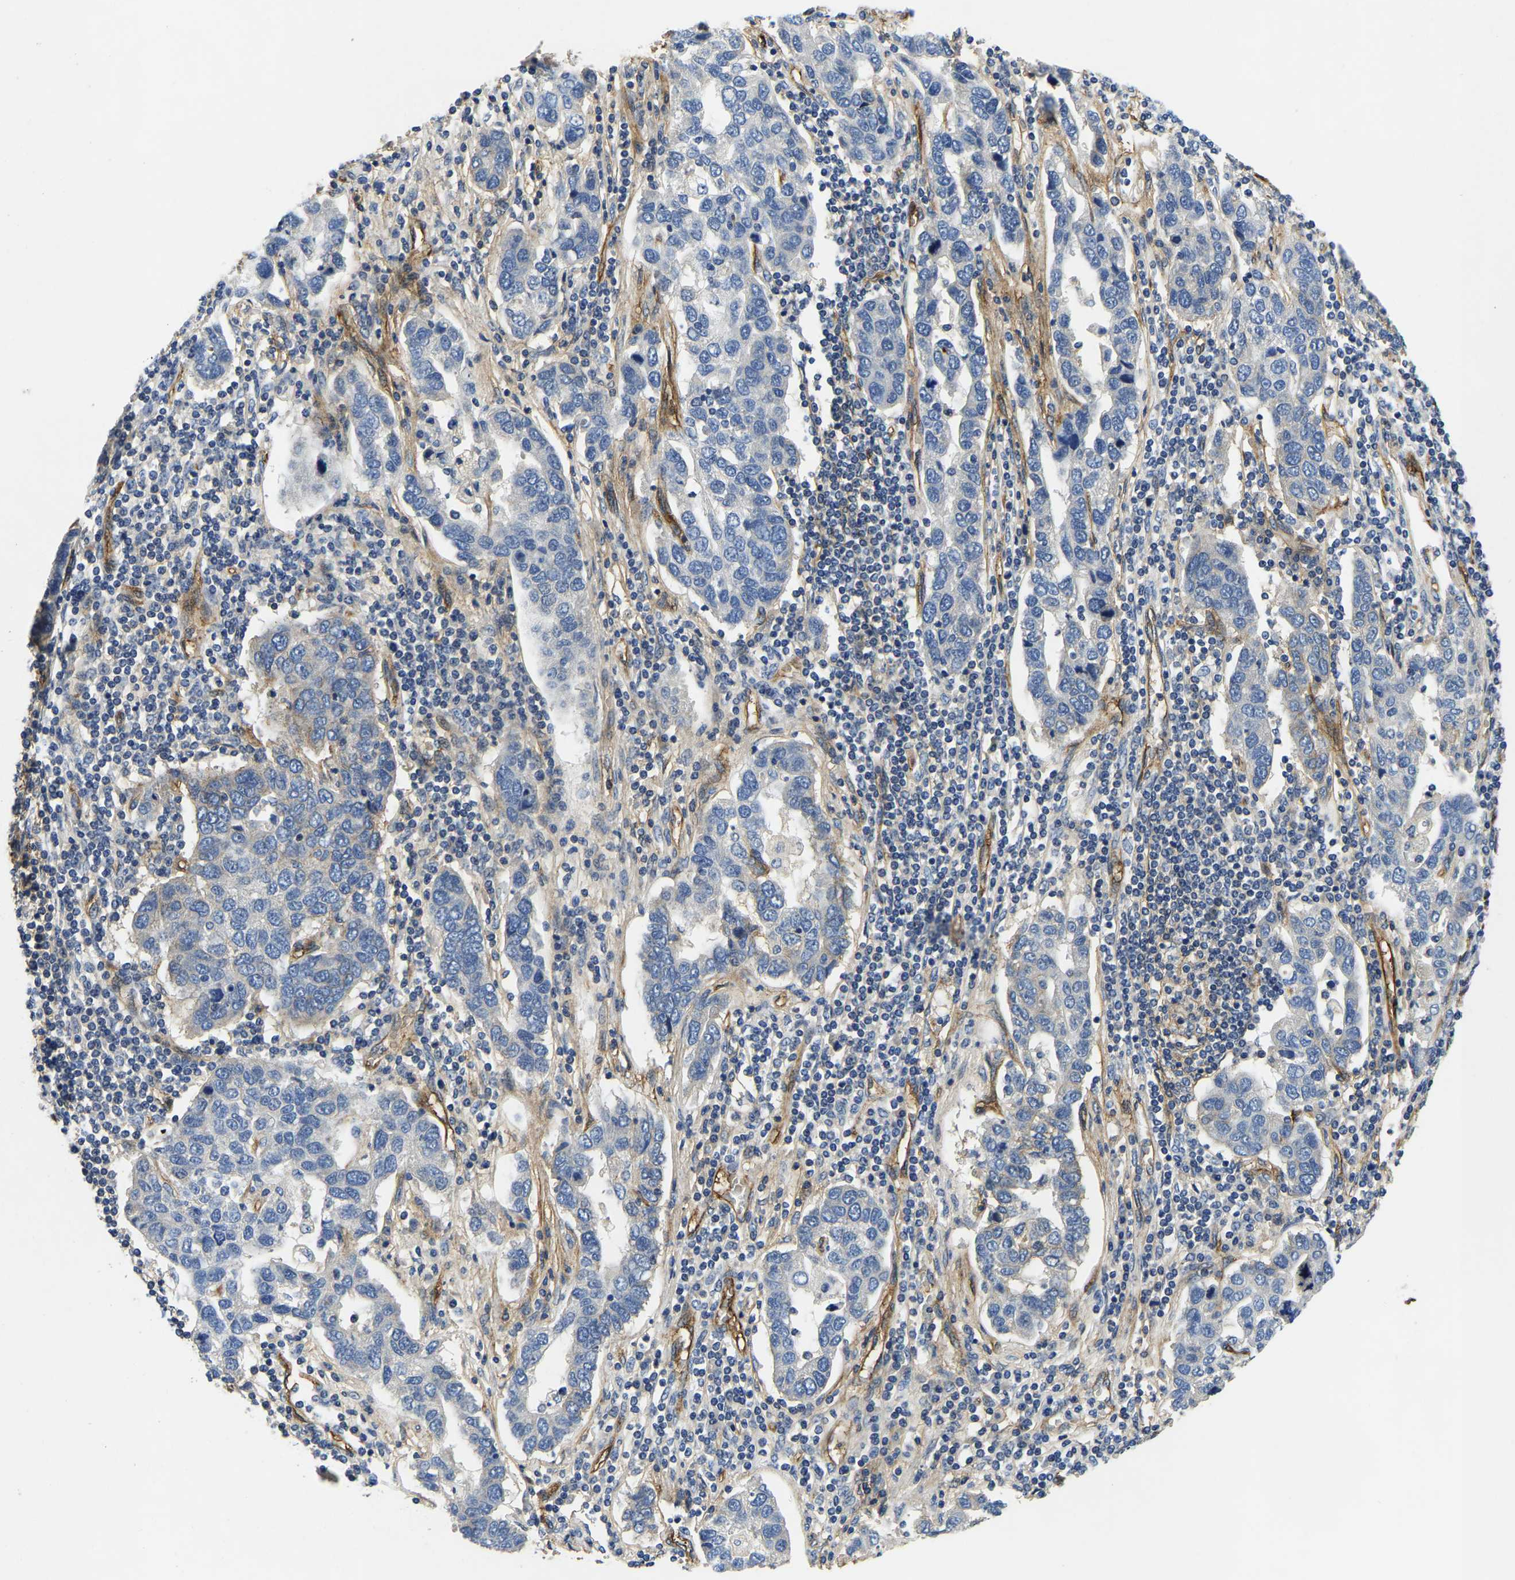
{"staining": {"intensity": "moderate", "quantity": "<25%", "location": "cytoplasmic/membranous"}, "tissue": "pancreatic cancer", "cell_type": "Tumor cells", "image_type": "cancer", "snomed": [{"axis": "morphology", "description": "Adenocarcinoma, NOS"}, {"axis": "topography", "description": "Pancreas"}], "caption": "IHC image of neoplastic tissue: human adenocarcinoma (pancreatic) stained using immunohistochemistry (IHC) shows low levels of moderate protein expression localized specifically in the cytoplasmic/membranous of tumor cells, appearing as a cytoplasmic/membranous brown color.", "gene": "ITGA2", "patient": {"sex": "female", "age": 61}}